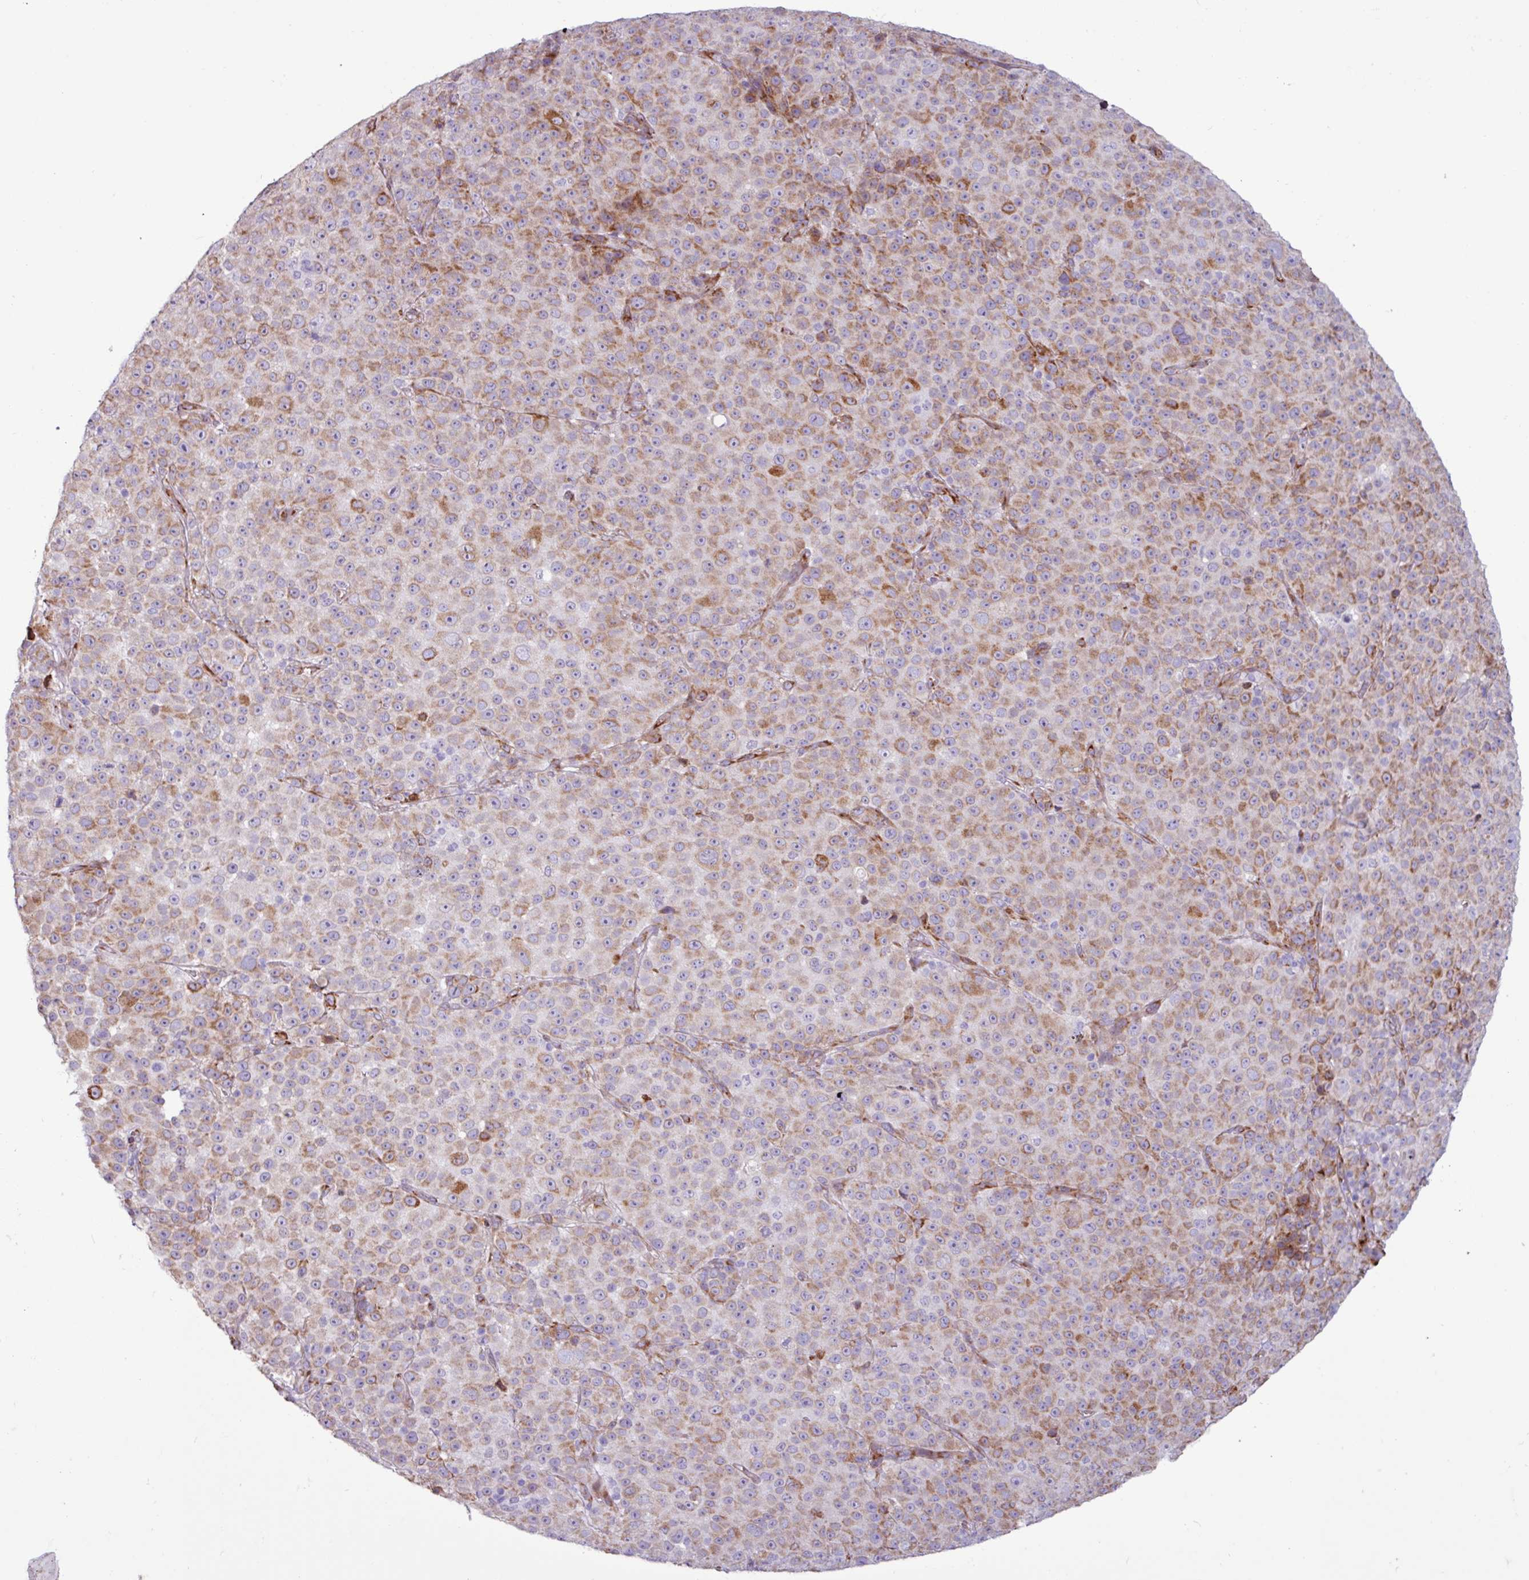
{"staining": {"intensity": "moderate", "quantity": ">75%", "location": "cytoplasmic/membranous"}, "tissue": "melanoma", "cell_type": "Tumor cells", "image_type": "cancer", "snomed": [{"axis": "morphology", "description": "Malignant melanoma, Metastatic site"}, {"axis": "topography", "description": "Skin"}, {"axis": "topography", "description": "Lymph node"}], "caption": "IHC of melanoma exhibits medium levels of moderate cytoplasmic/membranous staining in approximately >75% of tumor cells.", "gene": "PPP1R35", "patient": {"sex": "male", "age": 66}}